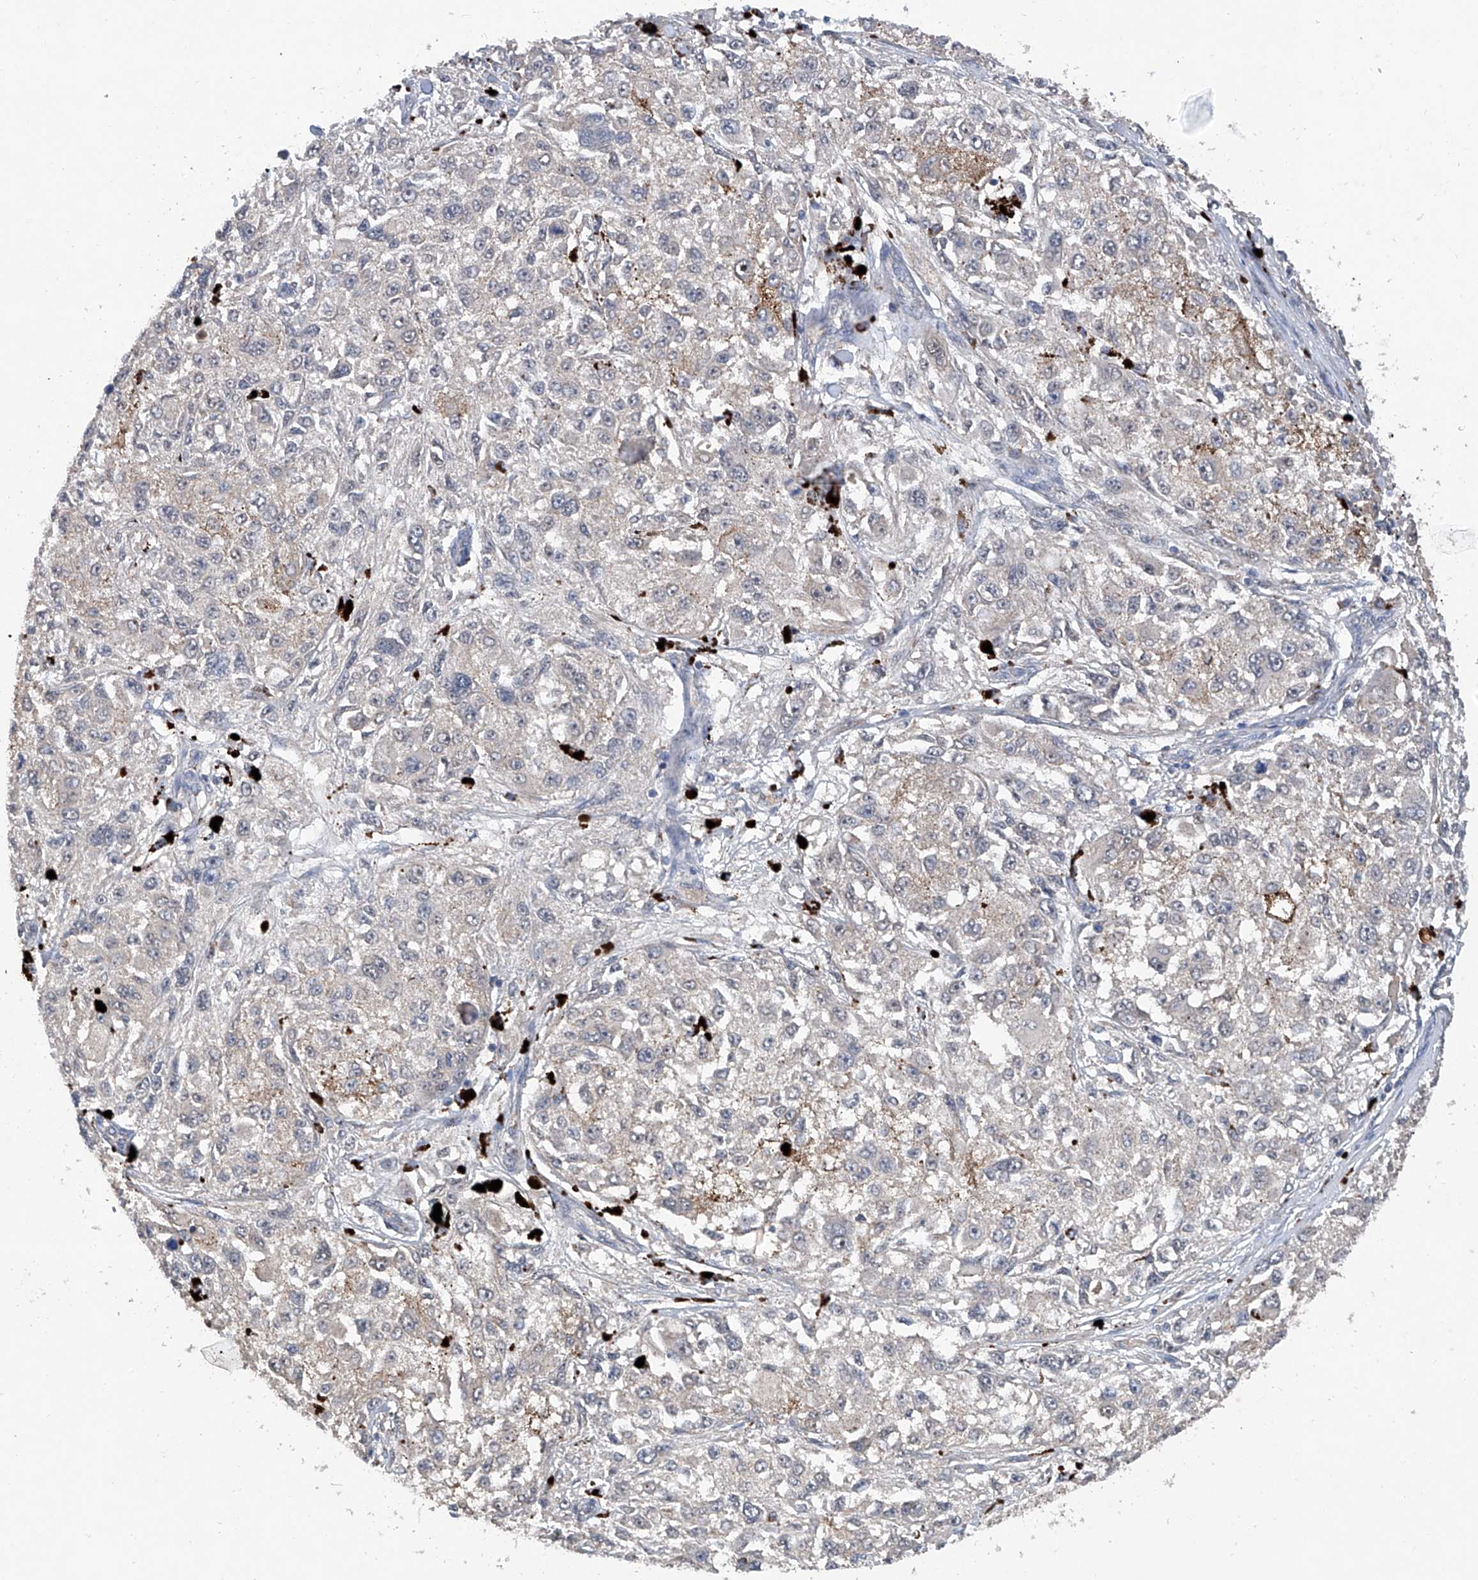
{"staining": {"intensity": "negative", "quantity": "none", "location": "none"}, "tissue": "melanoma", "cell_type": "Tumor cells", "image_type": "cancer", "snomed": [{"axis": "morphology", "description": "Necrosis, NOS"}, {"axis": "morphology", "description": "Malignant melanoma, NOS"}, {"axis": "topography", "description": "Skin"}], "caption": "High magnification brightfield microscopy of malignant melanoma stained with DAB (3,3'-diaminobenzidine) (brown) and counterstained with hematoxylin (blue): tumor cells show no significant positivity.", "gene": "PCSK5", "patient": {"sex": "female", "age": 87}}